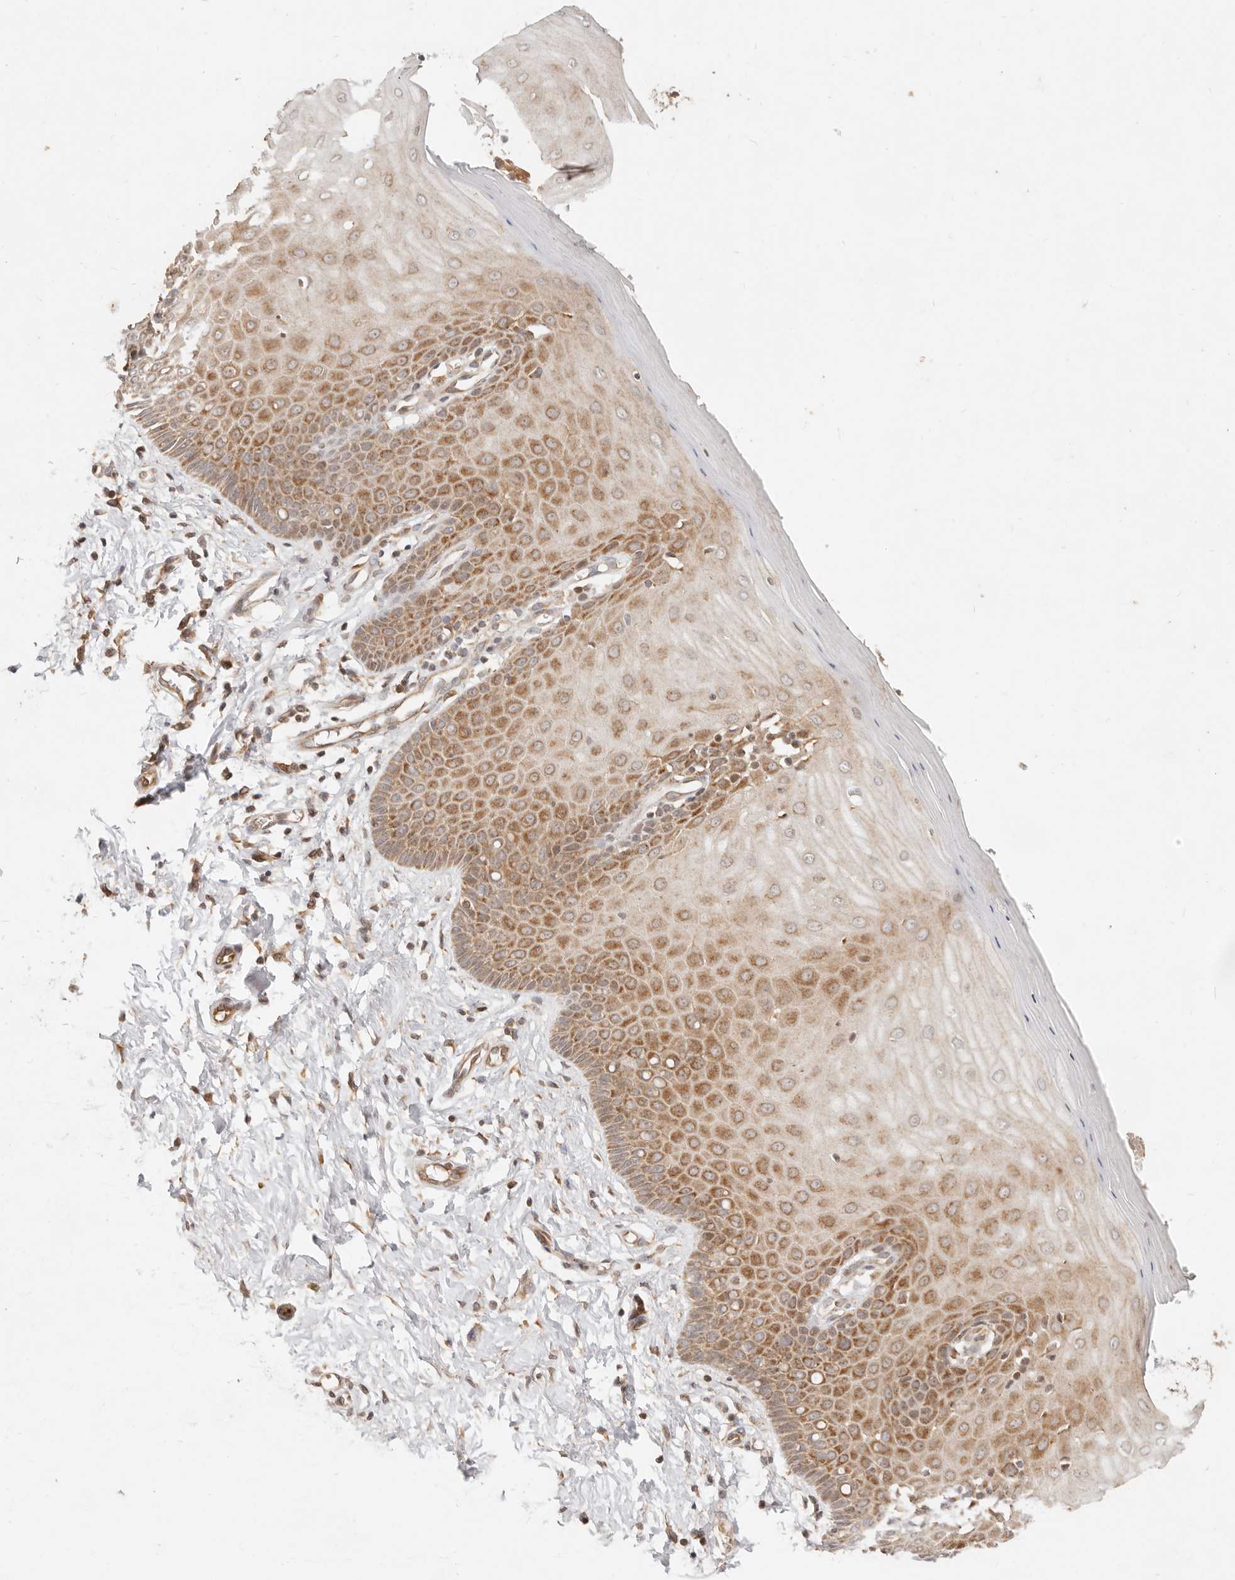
{"staining": {"intensity": "weak", "quantity": "<25%", "location": "cytoplasmic/membranous"}, "tissue": "cervix", "cell_type": "Glandular cells", "image_type": "normal", "snomed": [{"axis": "morphology", "description": "Normal tissue, NOS"}, {"axis": "topography", "description": "Cervix"}], "caption": "This histopathology image is of unremarkable cervix stained with immunohistochemistry (IHC) to label a protein in brown with the nuclei are counter-stained blue. There is no staining in glandular cells. Brightfield microscopy of immunohistochemistry stained with DAB (brown) and hematoxylin (blue), captured at high magnification.", "gene": "TIMM17A", "patient": {"sex": "female", "age": 55}}